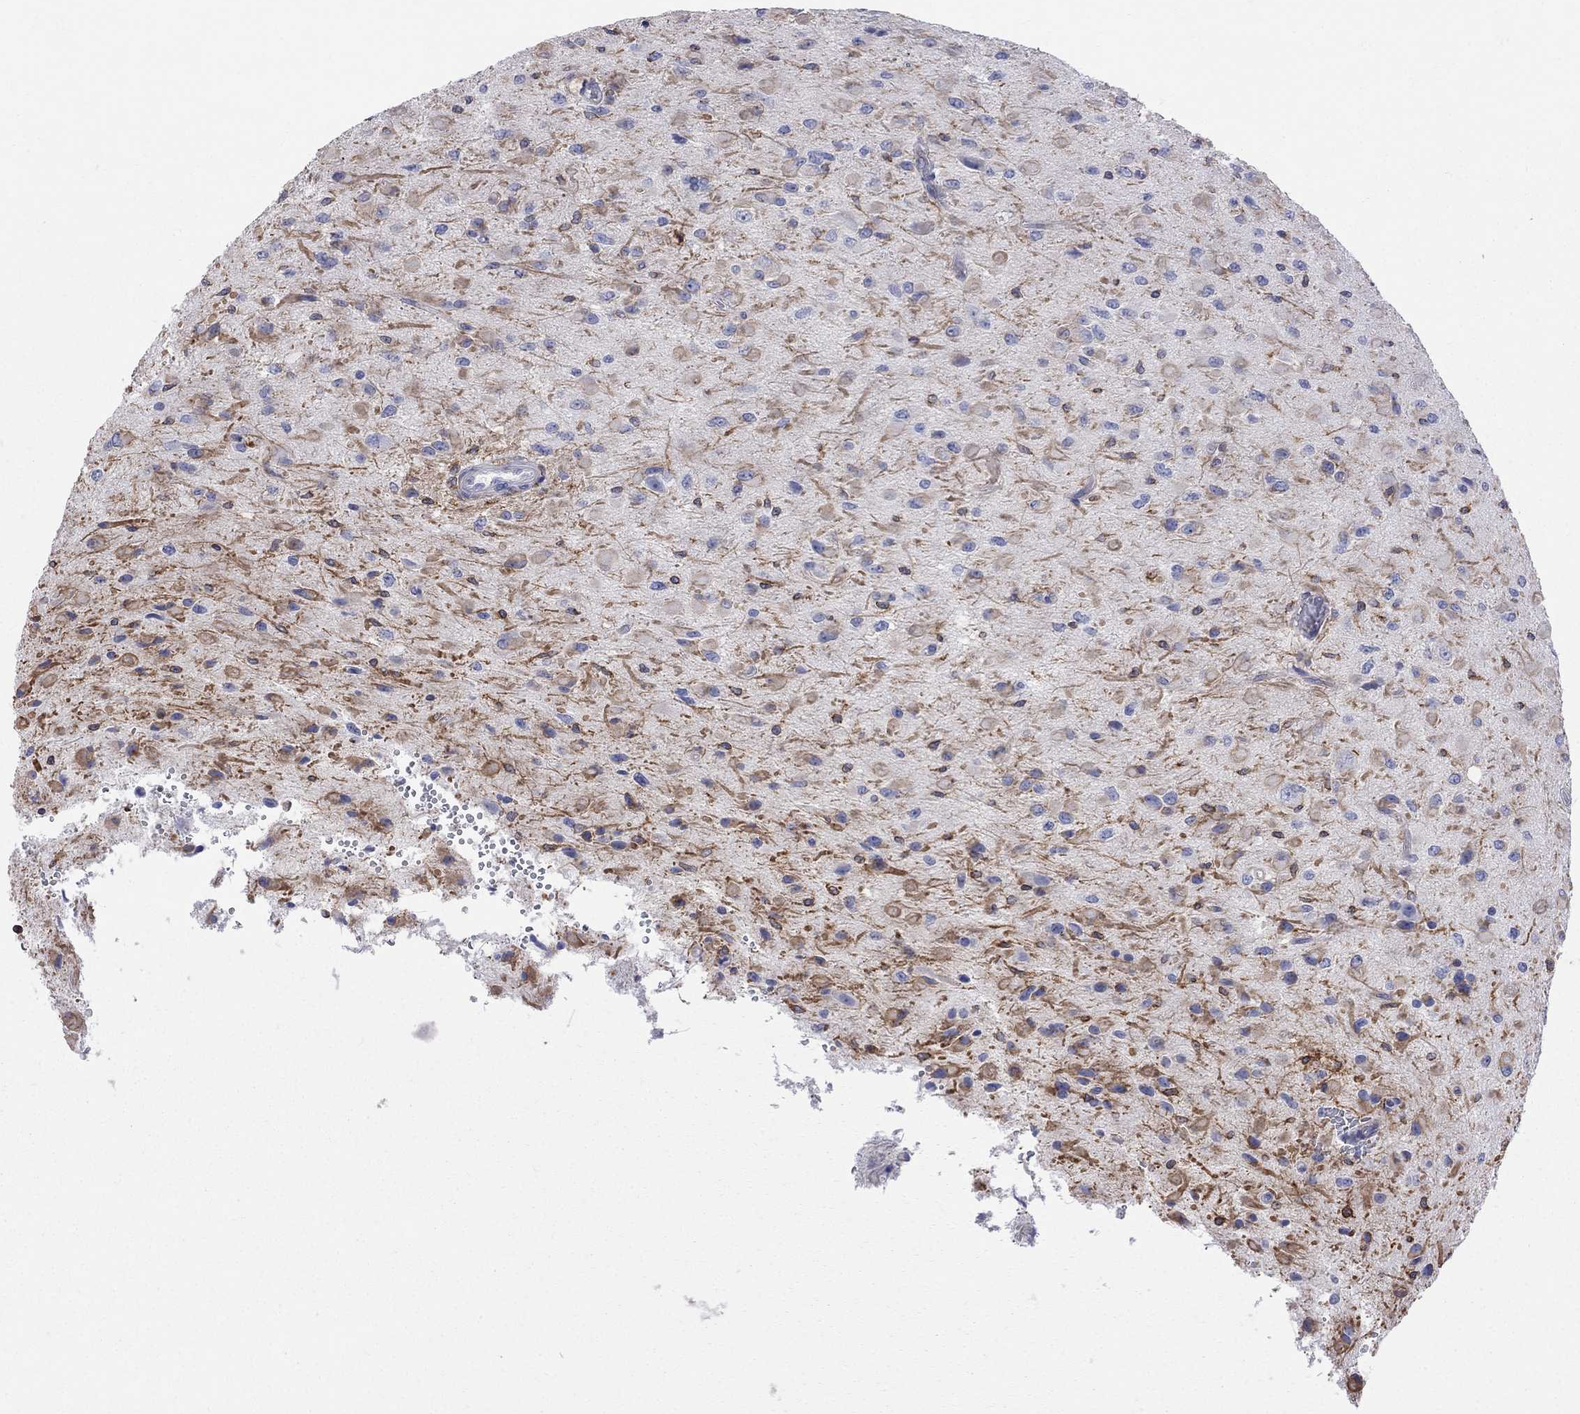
{"staining": {"intensity": "negative", "quantity": "none", "location": "none"}, "tissue": "glioma", "cell_type": "Tumor cells", "image_type": "cancer", "snomed": [{"axis": "morphology", "description": "Glioma, malignant, High grade"}, {"axis": "topography", "description": "Cerebral cortex"}], "caption": "This image is of malignant glioma (high-grade) stained with immunohistochemistry to label a protein in brown with the nuclei are counter-stained blue. There is no expression in tumor cells.", "gene": "ABI3", "patient": {"sex": "male", "age": 35}}